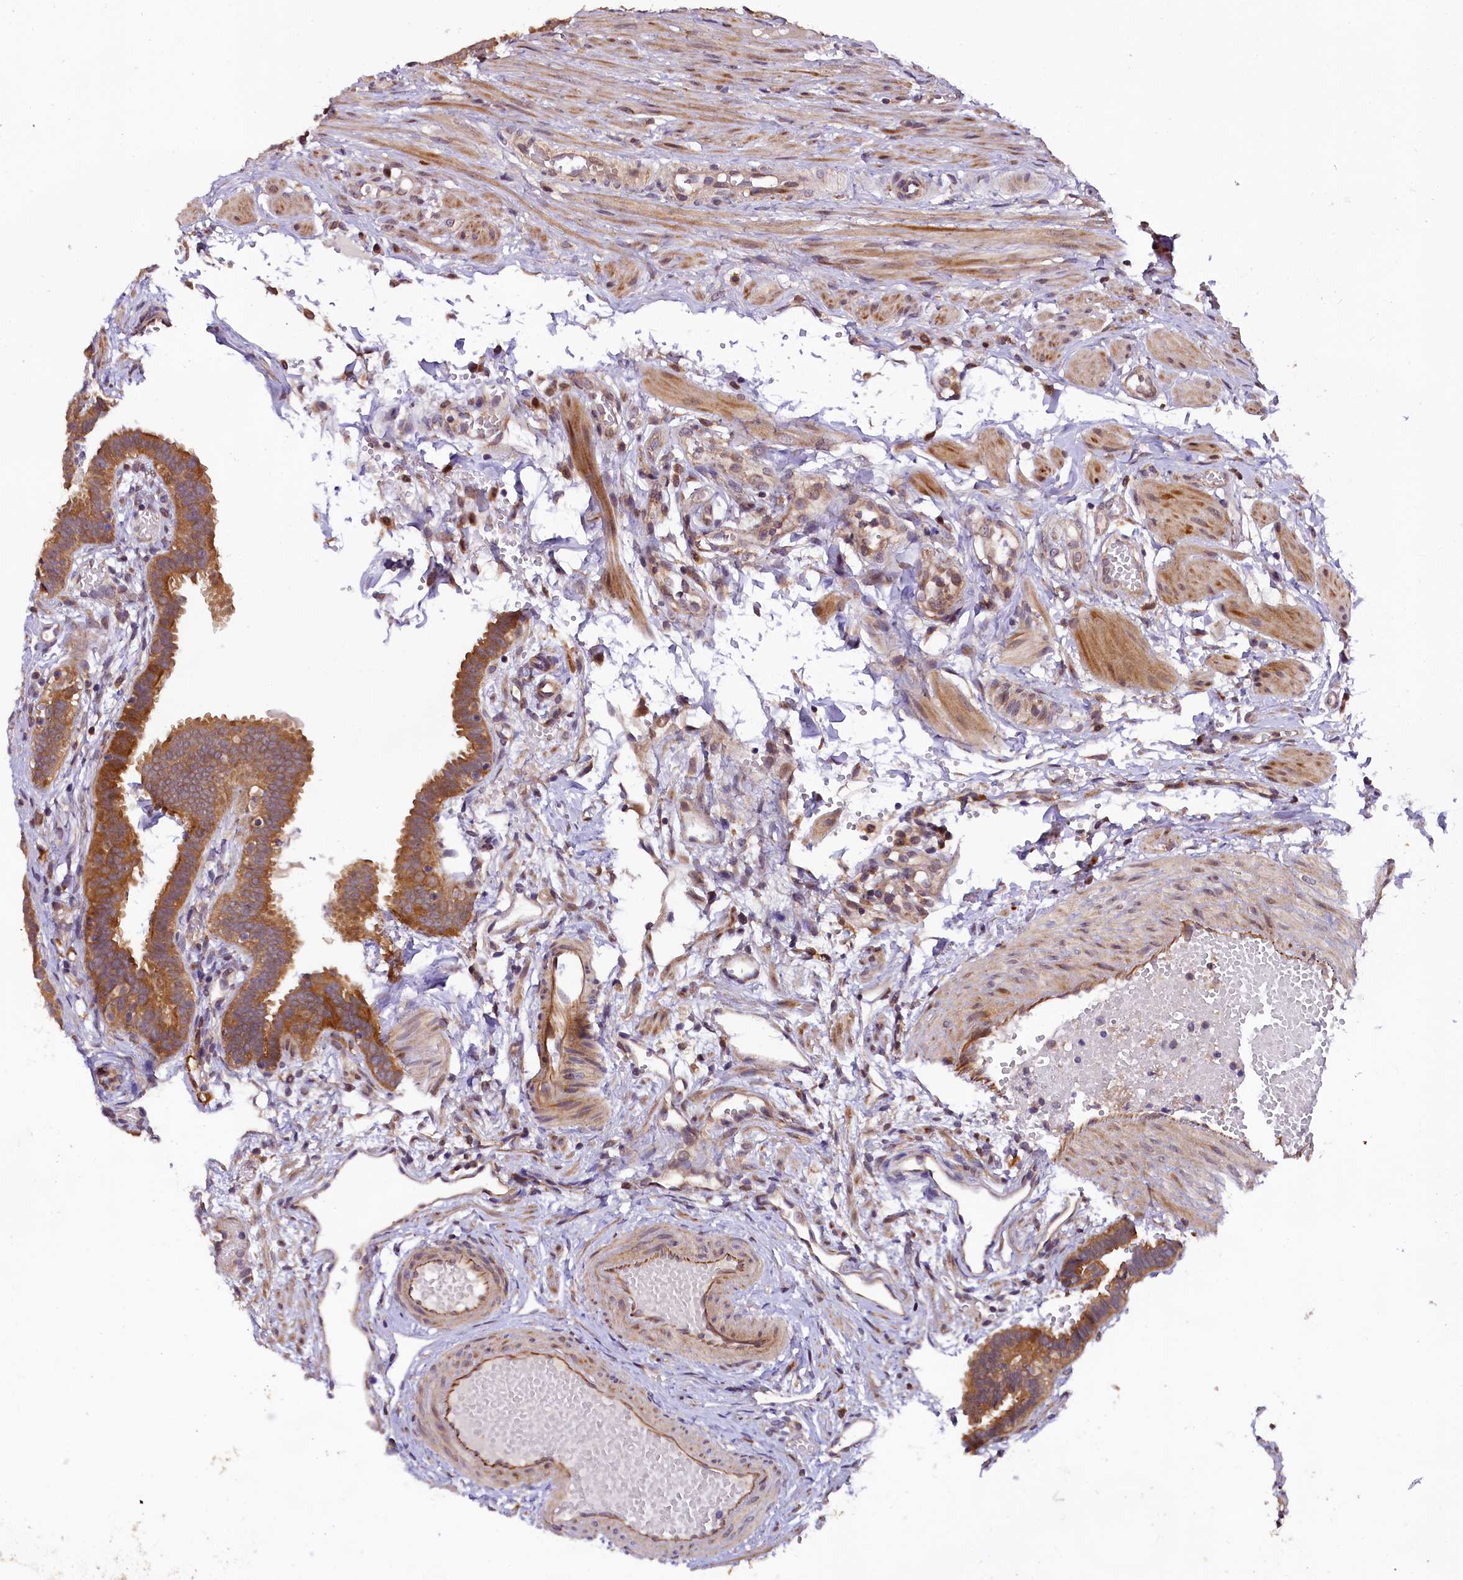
{"staining": {"intensity": "strong", "quantity": ">75%", "location": "cytoplasmic/membranous"}, "tissue": "fallopian tube", "cell_type": "Glandular cells", "image_type": "normal", "snomed": [{"axis": "morphology", "description": "Normal tissue, NOS"}, {"axis": "topography", "description": "Fallopian tube"}], "caption": "This is a histology image of IHC staining of unremarkable fallopian tube, which shows strong expression in the cytoplasmic/membranous of glandular cells.", "gene": "DOHH", "patient": {"sex": "female", "age": 37}}